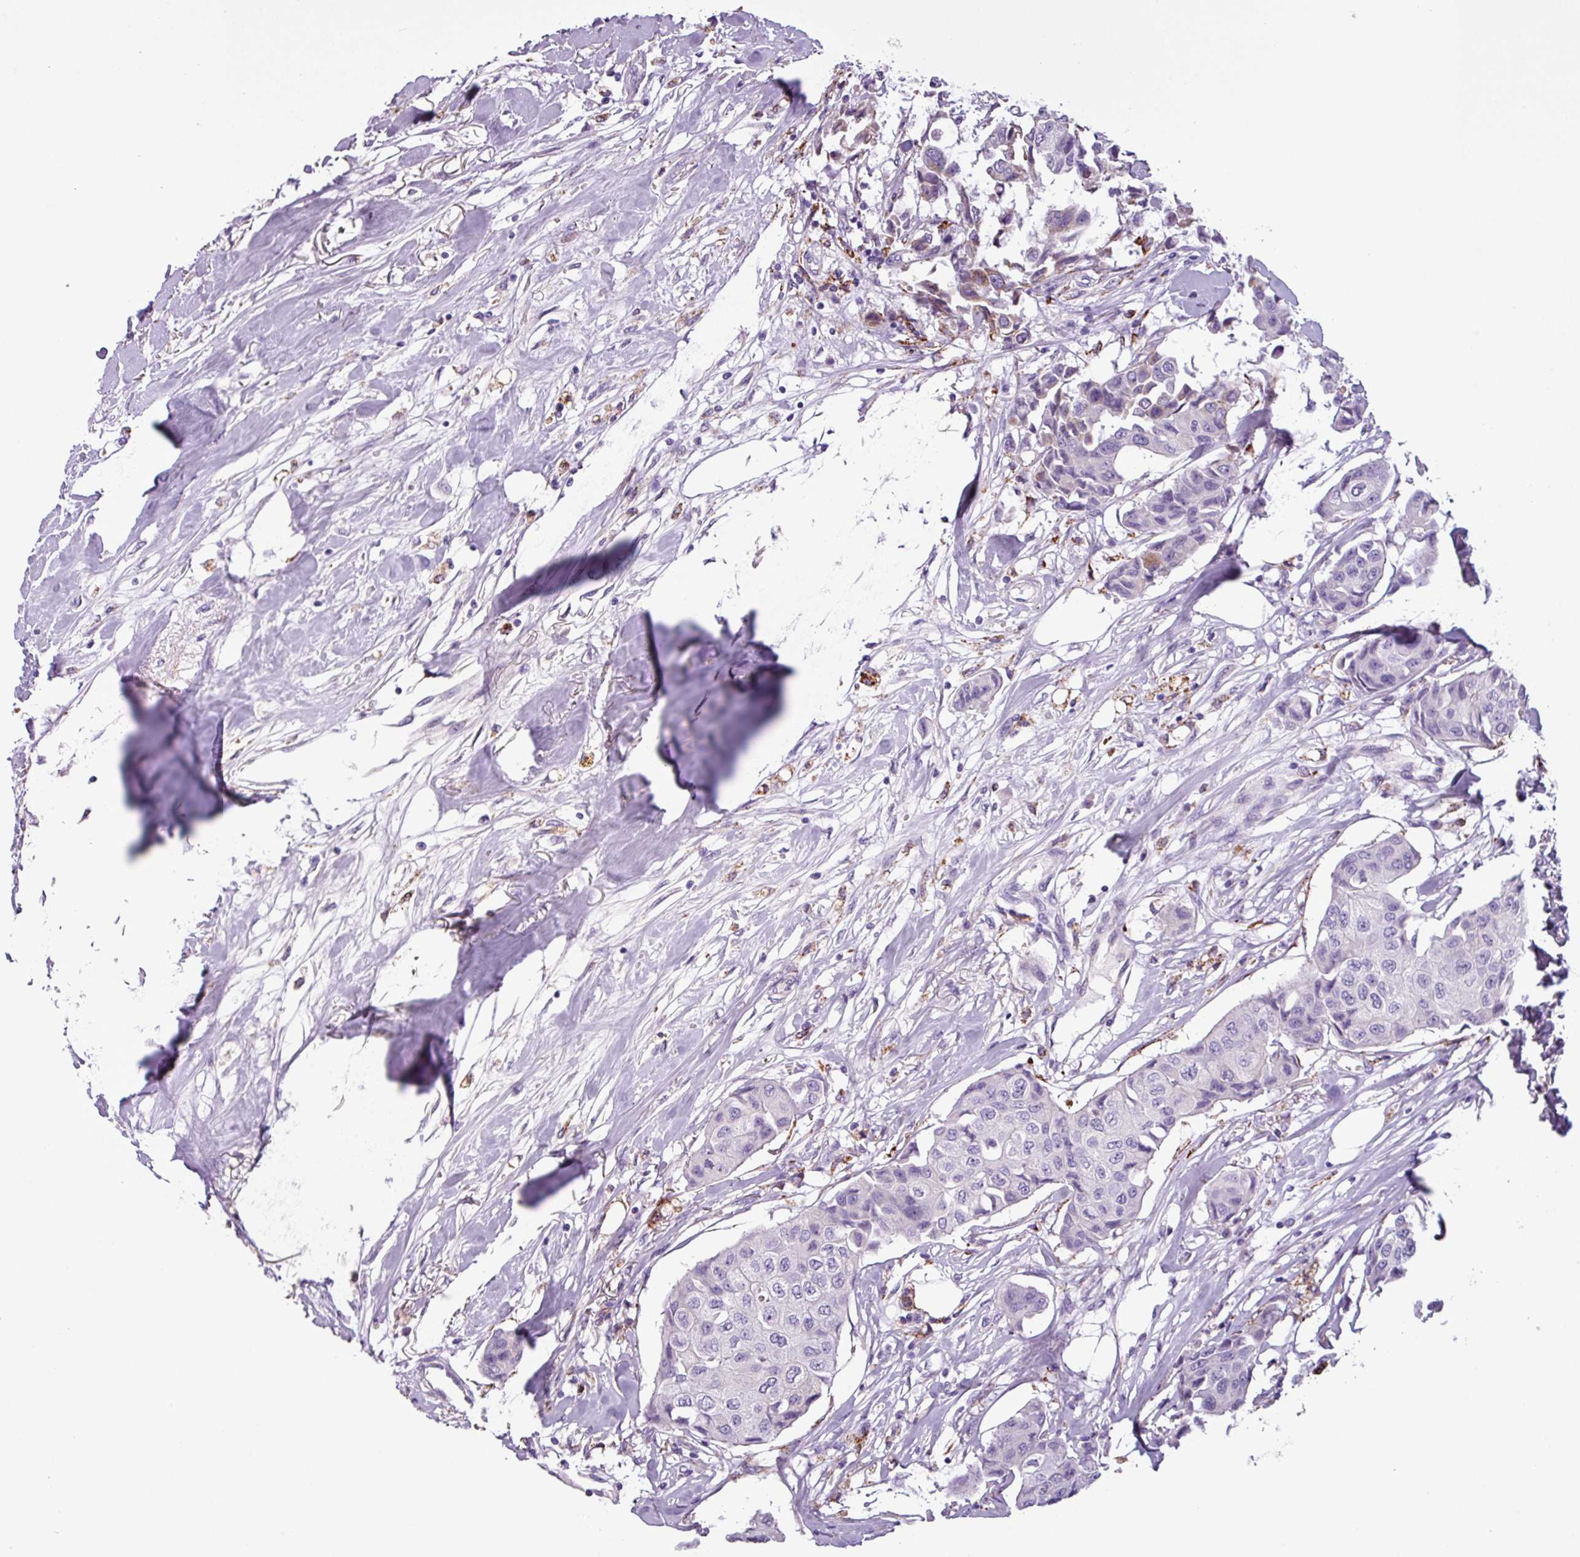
{"staining": {"intensity": "moderate", "quantity": "<25%", "location": "cytoplasmic/membranous"}, "tissue": "breast cancer", "cell_type": "Tumor cells", "image_type": "cancer", "snomed": [{"axis": "morphology", "description": "Duct carcinoma"}, {"axis": "topography", "description": "Breast"}], "caption": "A low amount of moderate cytoplasmic/membranous positivity is appreciated in about <25% of tumor cells in invasive ductal carcinoma (breast) tissue. (DAB (3,3'-diaminobenzidine) = brown stain, brightfield microscopy at high magnification).", "gene": "ZNF667", "patient": {"sex": "female", "age": 80}}